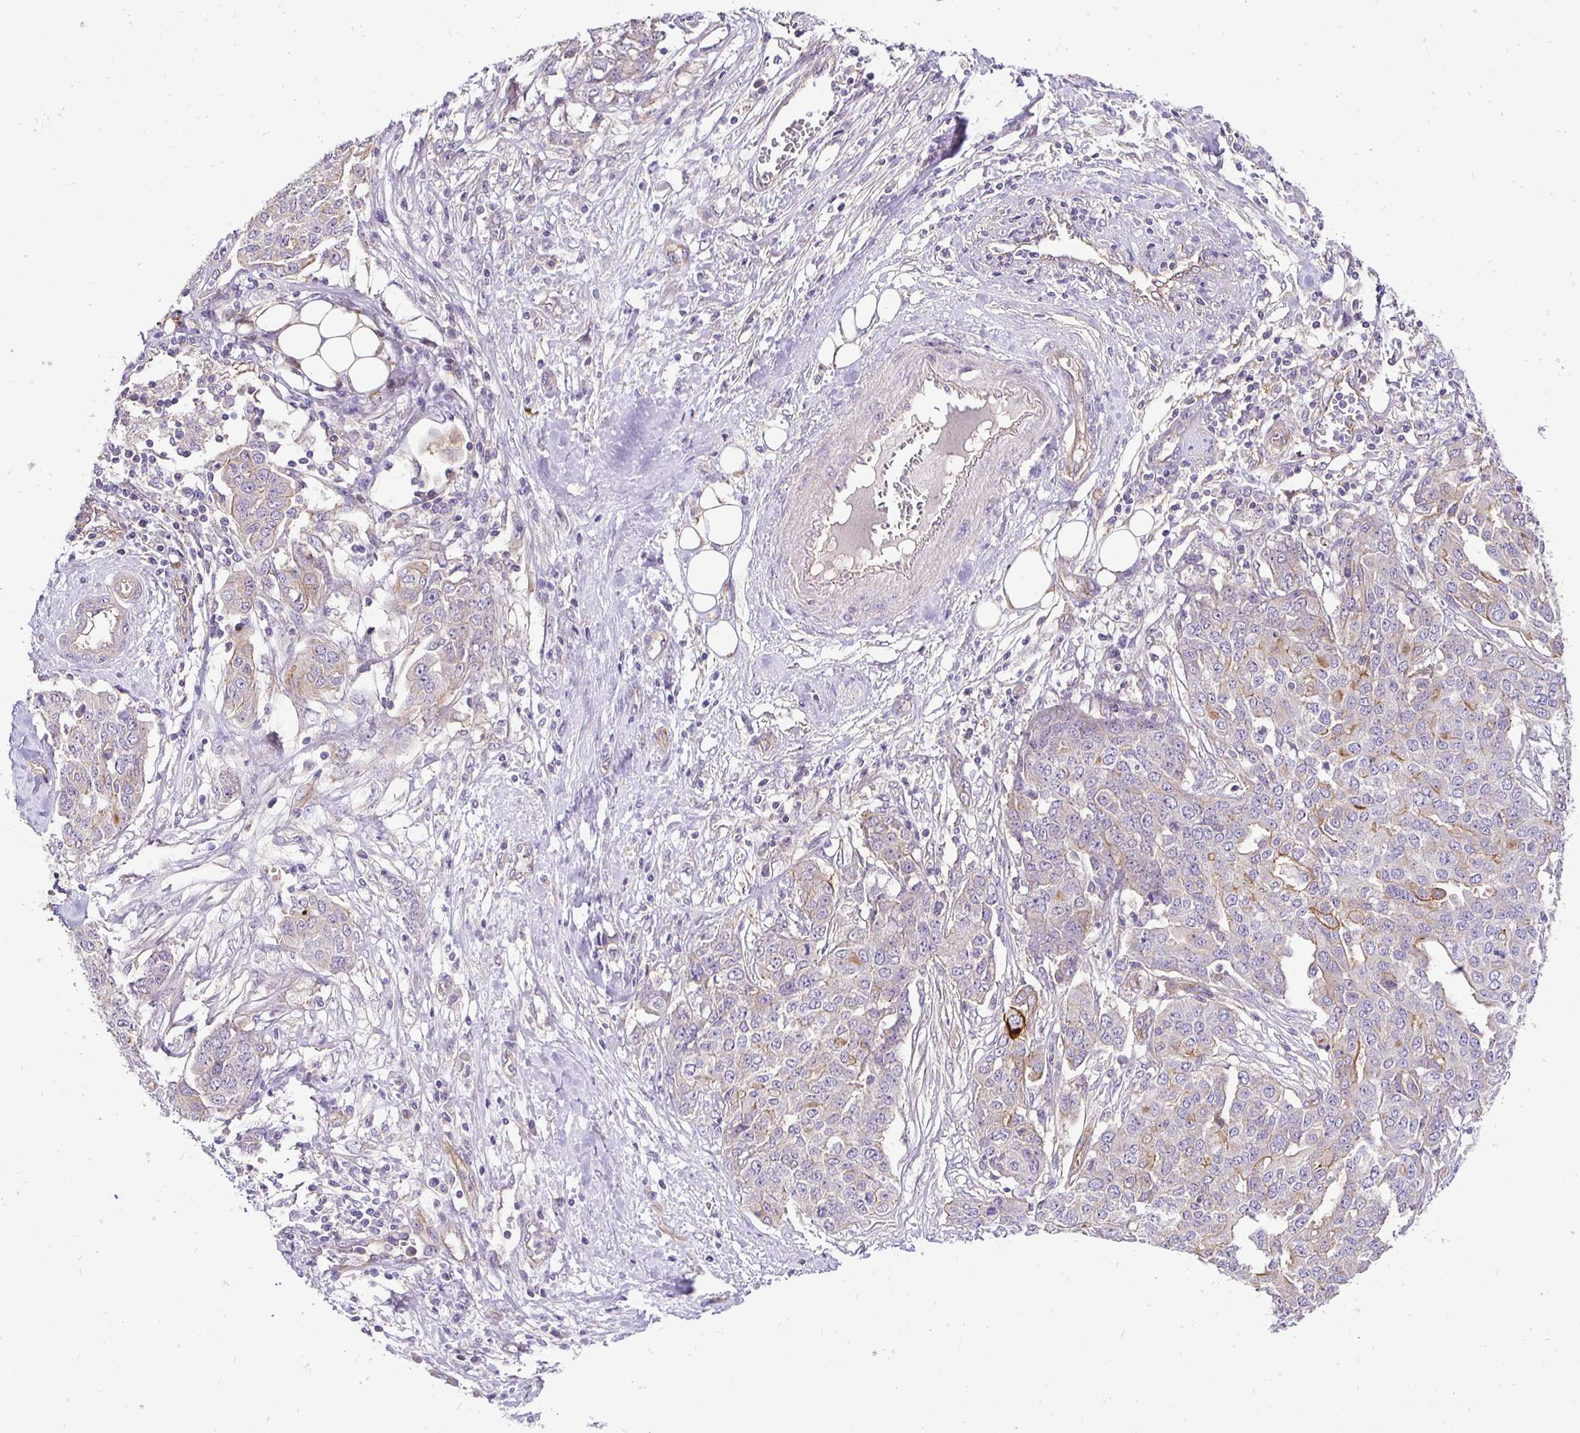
{"staining": {"intensity": "weak", "quantity": "<25%", "location": "cytoplasmic/membranous"}, "tissue": "ovarian cancer", "cell_type": "Tumor cells", "image_type": "cancer", "snomed": [{"axis": "morphology", "description": "Cystadenocarcinoma, serous, NOS"}, {"axis": "topography", "description": "Soft tissue"}, {"axis": "topography", "description": "Ovary"}], "caption": "Tumor cells are negative for protein expression in human ovarian serous cystadenocarcinoma. Brightfield microscopy of IHC stained with DAB (3,3'-diaminobenzidine) (brown) and hematoxylin (blue), captured at high magnification.", "gene": "SLC9A1", "patient": {"sex": "female", "age": 57}}